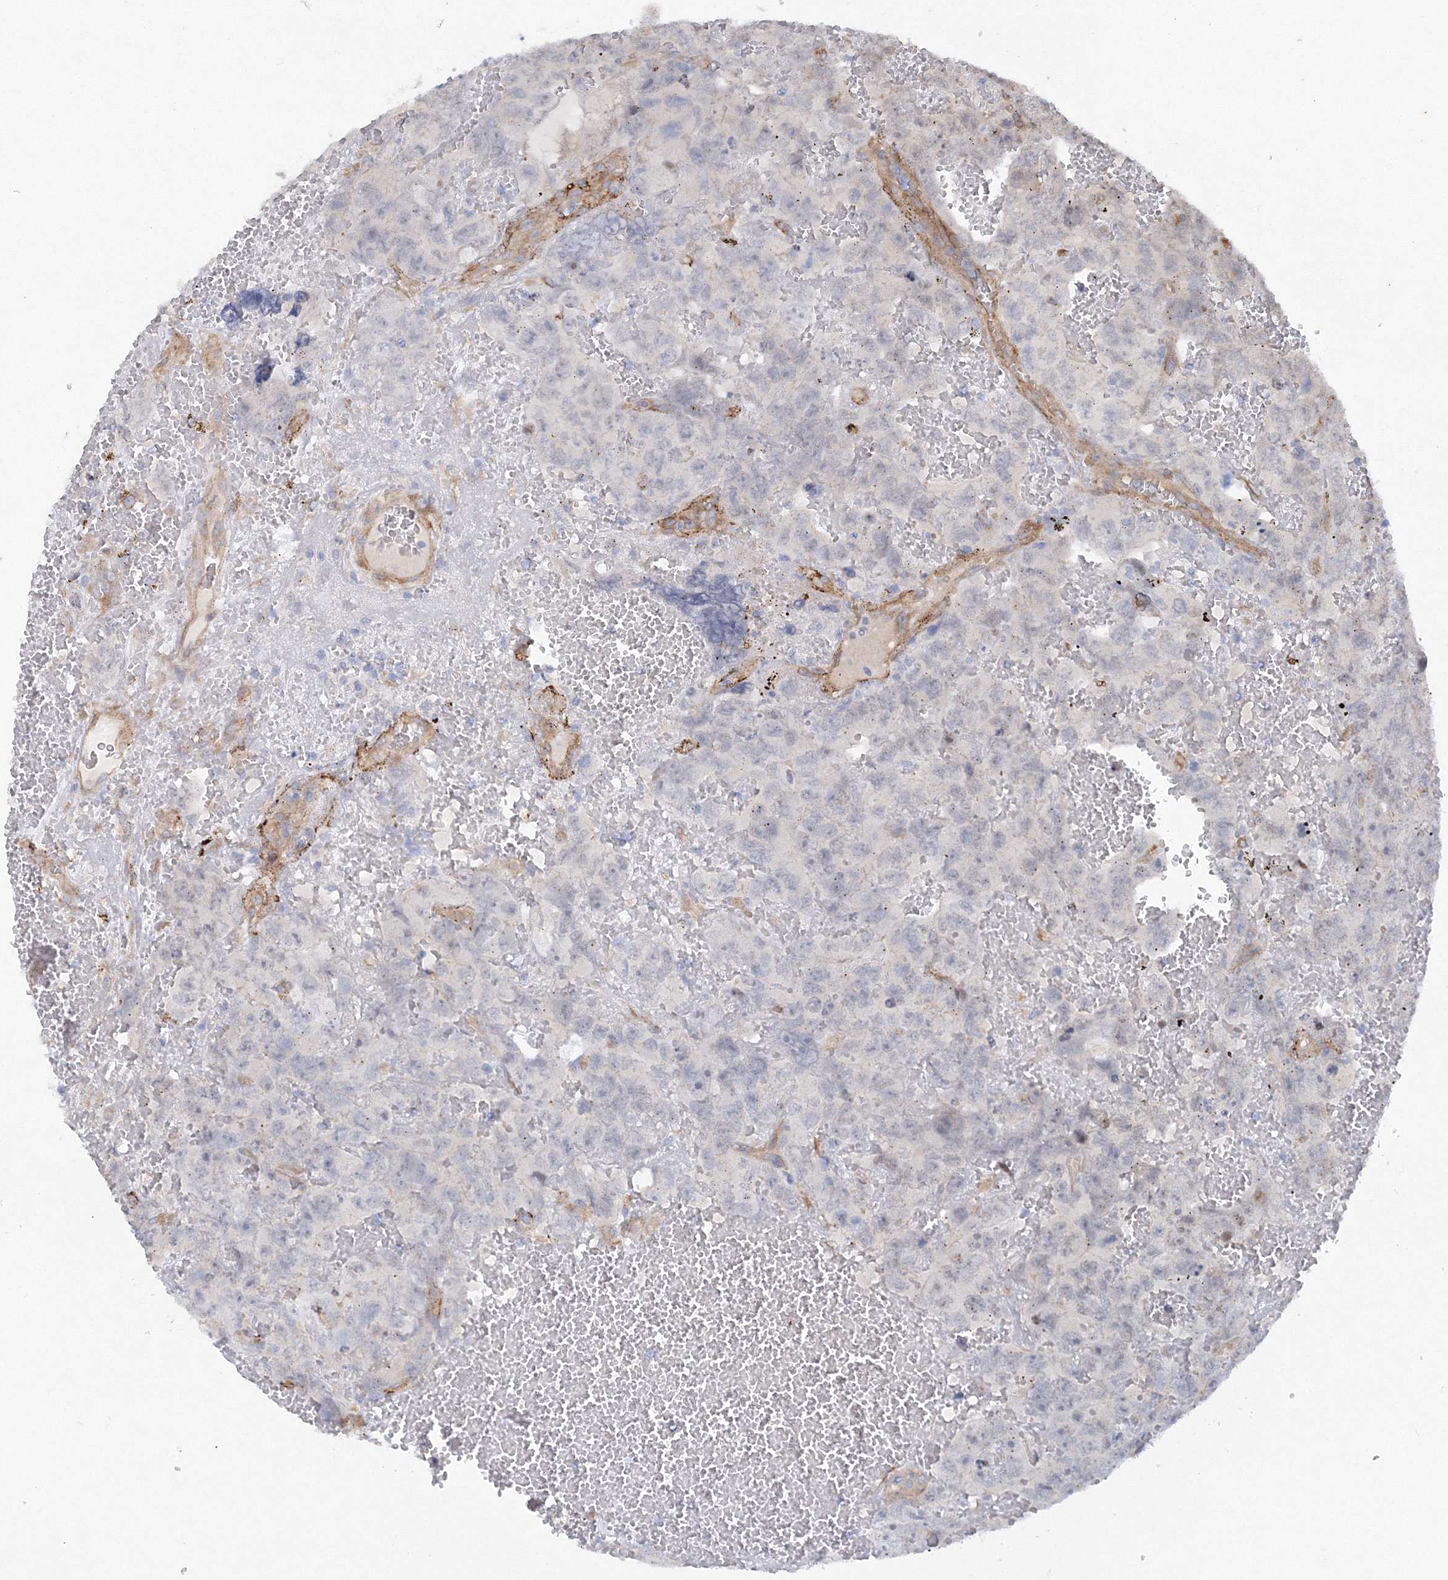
{"staining": {"intensity": "negative", "quantity": "none", "location": "none"}, "tissue": "testis cancer", "cell_type": "Tumor cells", "image_type": "cancer", "snomed": [{"axis": "morphology", "description": "Carcinoma, Embryonal, NOS"}, {"axis": "topography", "description": "Testis"}], "caption": "This is an IHC histopathology image of human testis cancer (embryonal carcinoma). There is no positivity in tumor cells.", "gene": "TANC1", "patient": {"sex": "male", "age": 45}}